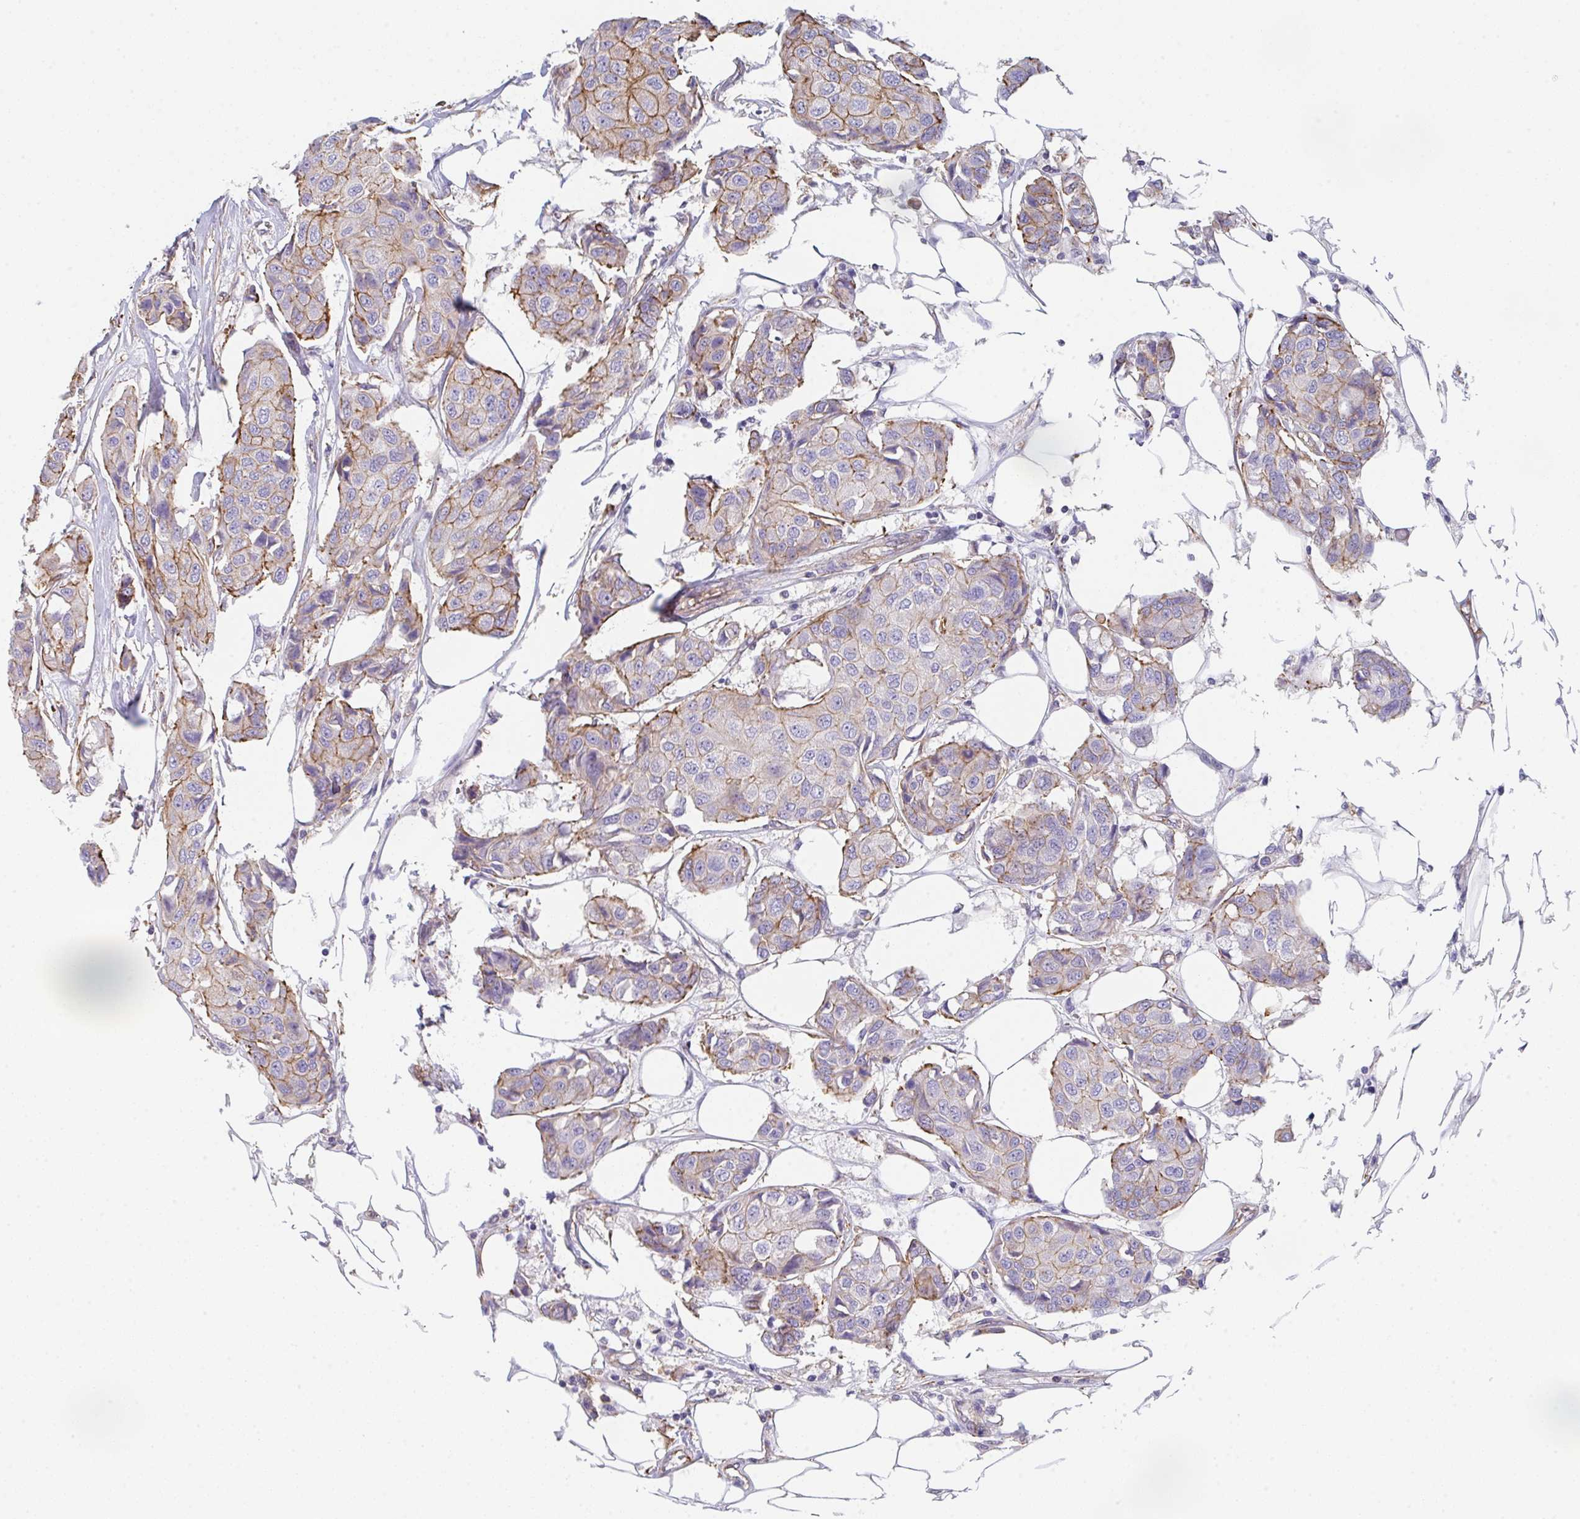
{"staining": {"intensity": "moderate", "quantity": "<25%", "location": "cytoplasmic/membranous"}, "tissue": "breast cancer", "cell_type": "Tumor cells", "image_type": "cancer", "snomed": [{"axis": "morphology", "description": "Duct carcinoma"}, {"axis": "topography", "description": "Breast"}, {"axis": "topography", "description": "Lymph node"}], "caption": "There is low levels of moderate cytoplasmic/membranous positivity in tumor cells of invasive ductal carcinoma (breast), as demonstrated by immunohistochemical staining (brown color).", "gene": "DBN1", "patient": {"sex": "female", "age": 80}}